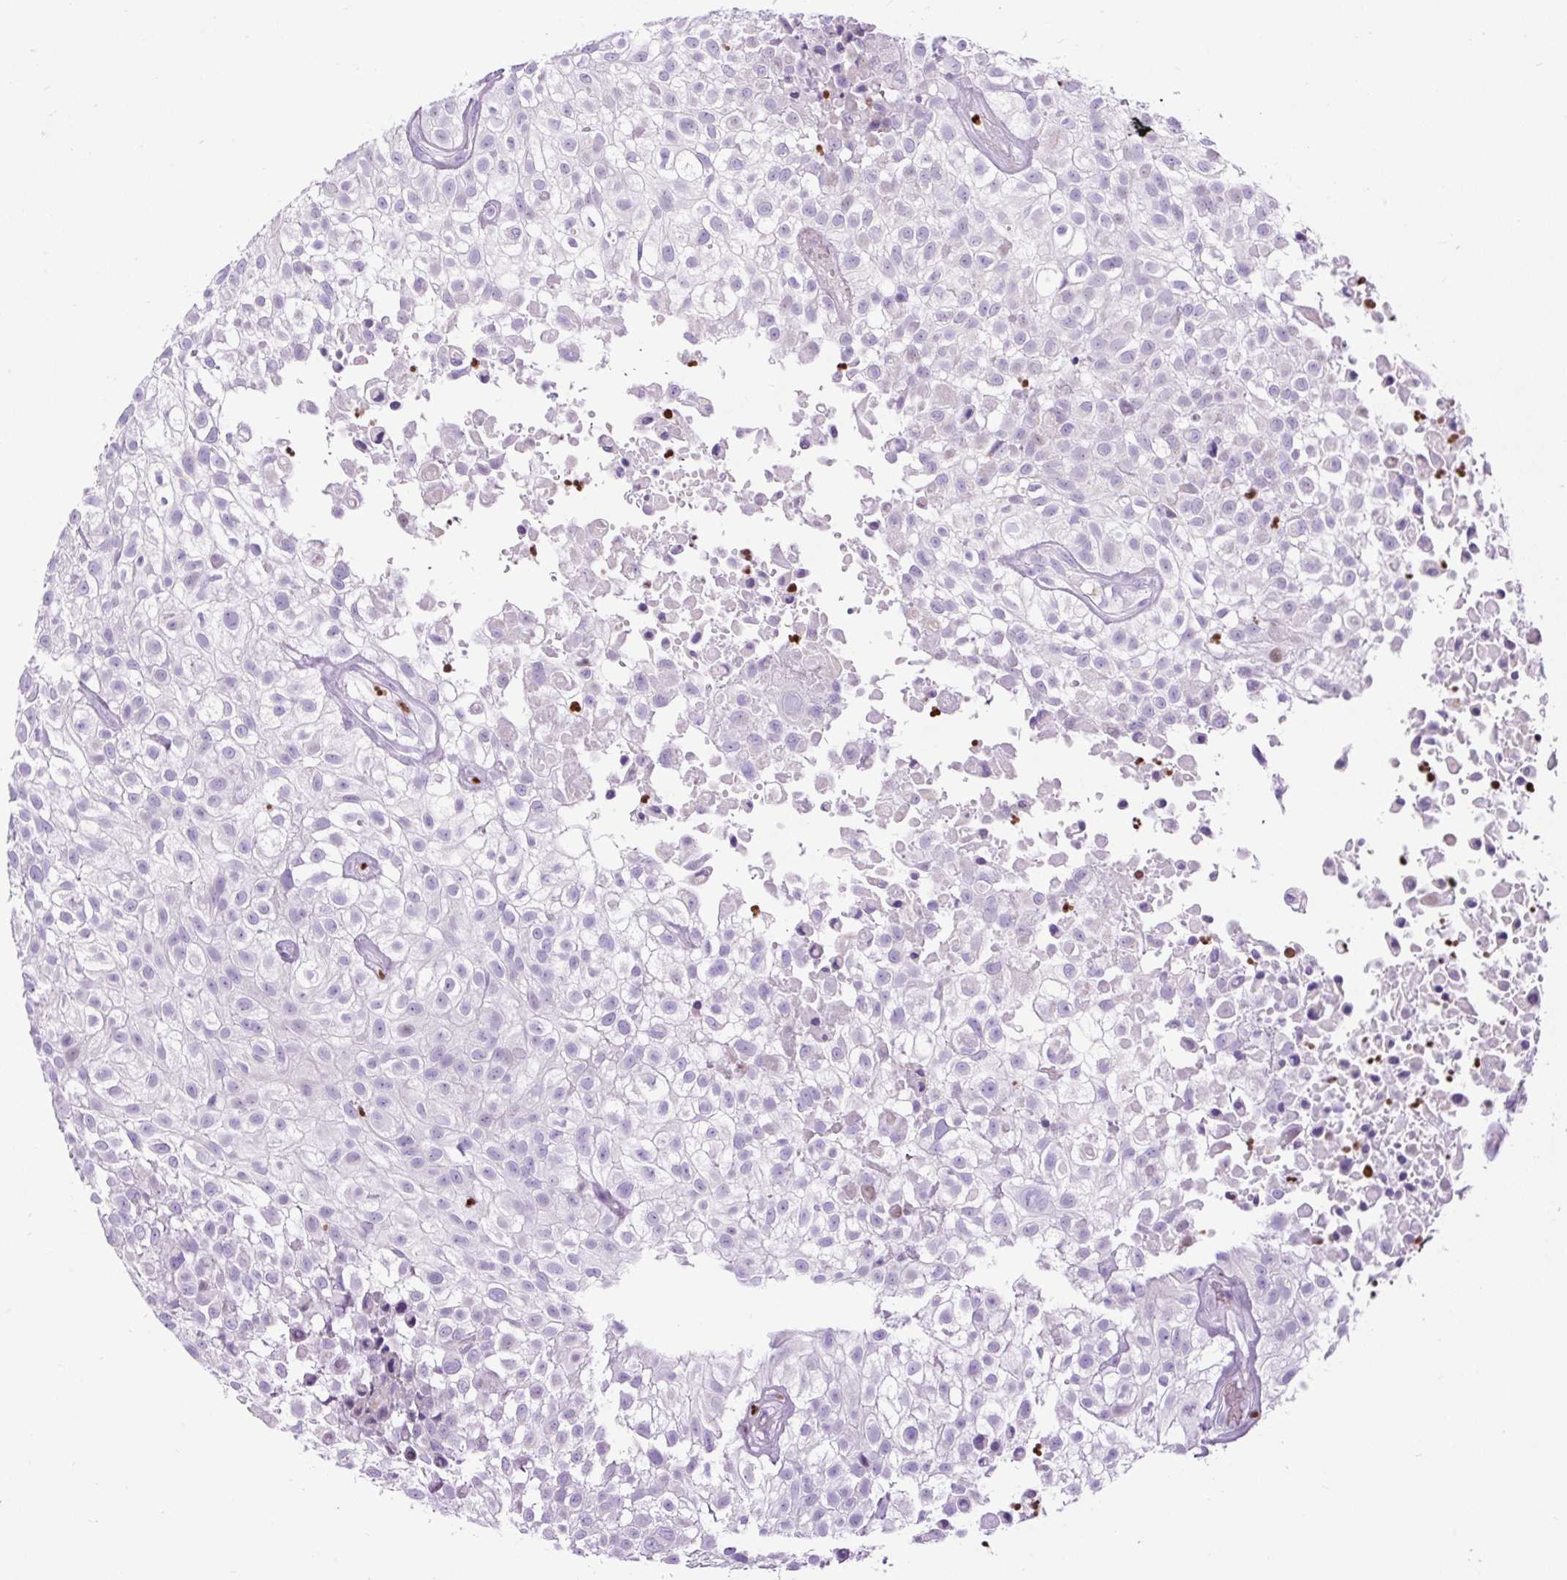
{"staining": {"intensity": "negative", "quantity": "none", "location": "none"}, "tissue": "urothelial cancer", "cell_type": "Tumor cells", "image_type": "cancer", "snomed": [{"axis": "morphology", "description": "Urothelial carcinoma, High grade"}, {"axis": "topography", "description": "Urinary bladder"}], "caption": "Immunohistochemical staining of human urothelial carcinoma (high-grade) reveals no significant positivity in tumor cells.", "gene": "SPC24", "patient": {"sex": "male", "age": 56}}